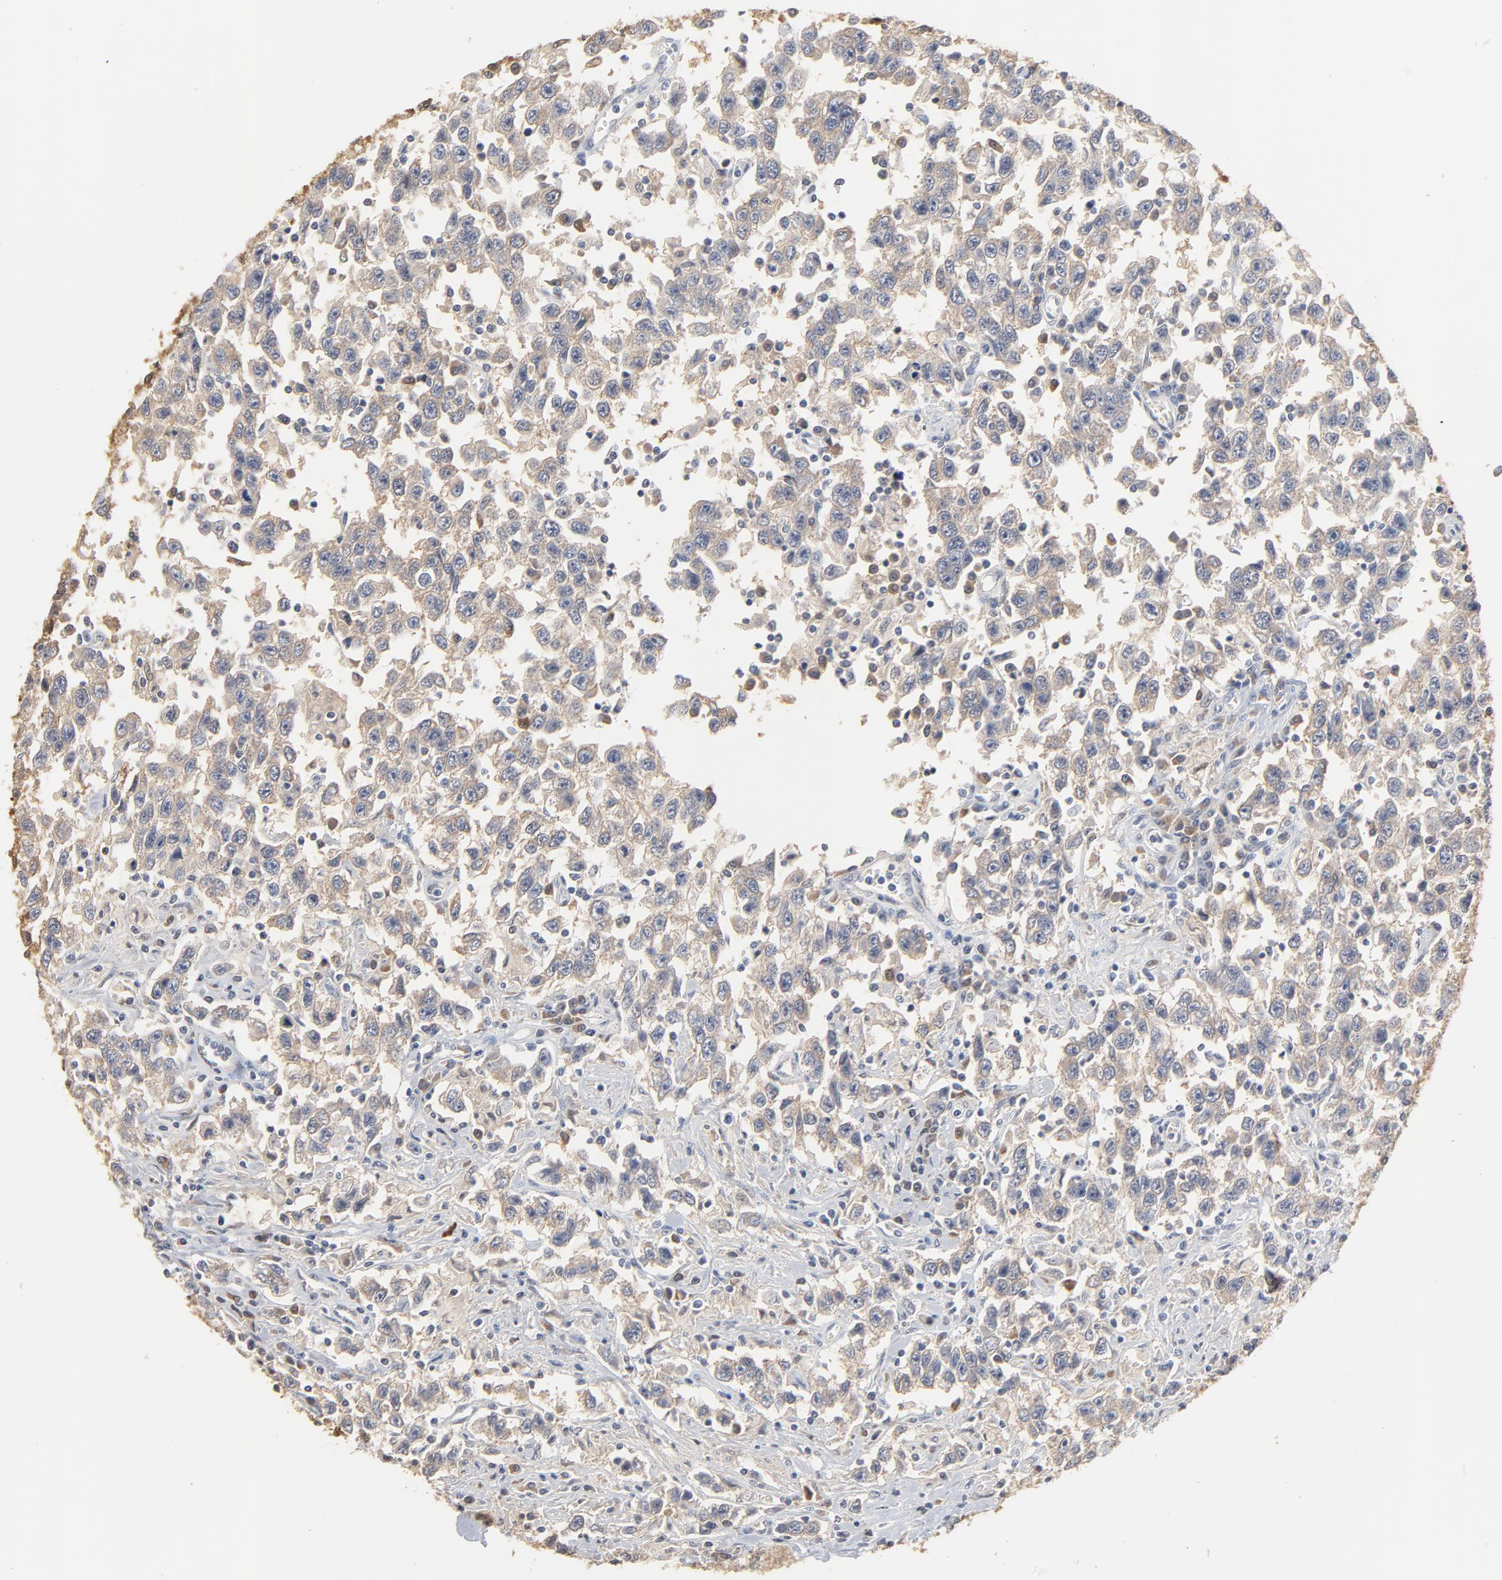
{"staining": {"intensity": "weak", "quantity": "<25%", "location": "cytoplasmic/membranous"}, "tissue": "testis cancer", "cell_type": "Tumor cells", "image_type": "cancer", "snomed": [{"axis": "morphology", "description": "Seminoma, NOS"}, {"axis": "topography", "description": "Testis"}], "caption": "This is an IHC histopathology image of testis cancer (seminoma). There is no expression in tumor cells.", "gene": "EPCAM", "patient": {"sex": "male", "age": 41}}